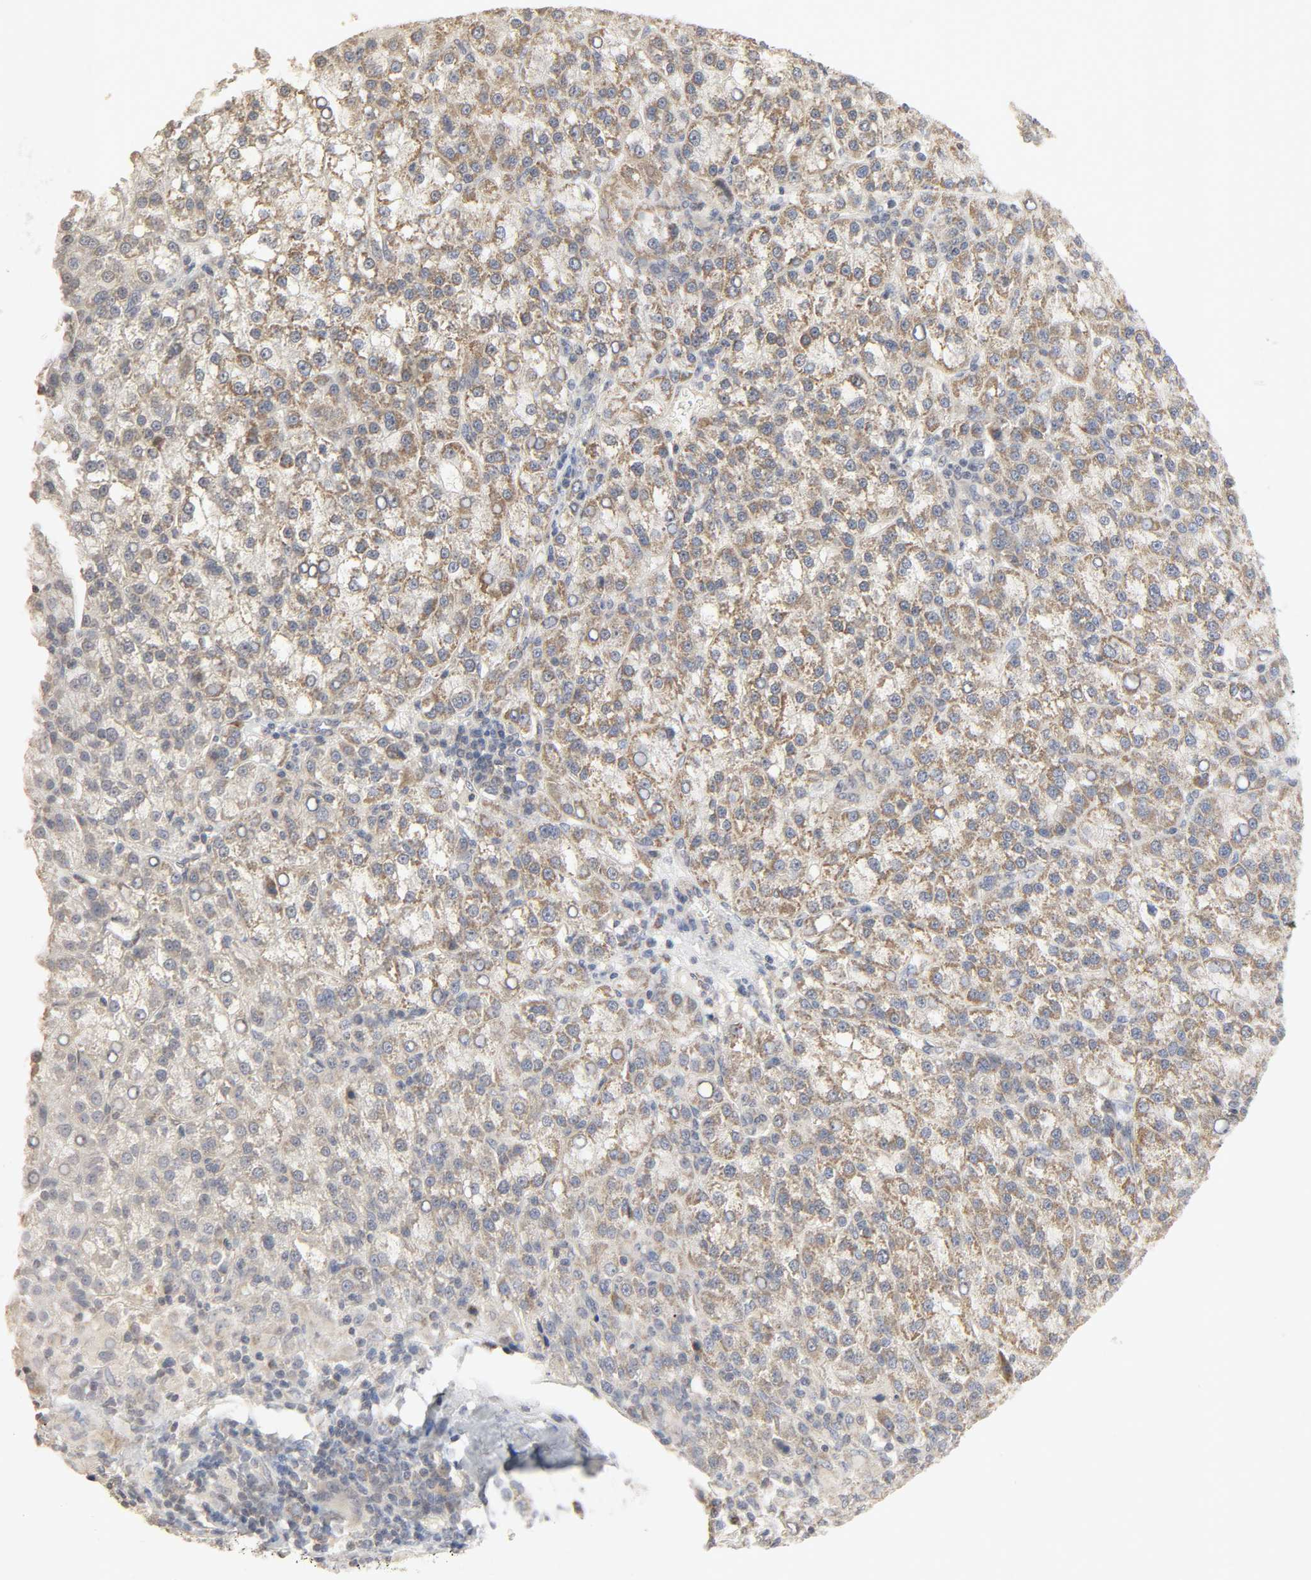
{"staining": {"intensity": "weak", "quantity": ">75%", "location": "cytoplasmic/membranous"}, "tissue": "liver cancer", "cell_type": "Tumor cells", "image_type": "cancer", "snomed": [{"axis": "morphology", "description": "Carcinoma, Hepatocellular, NOS"}, {"axis": "topography", "description": "Liver"}], "caption": "This histopathology image demonstrates IHC staining of liver cancer (hepatocellular carcinoma), with low weak cytoplasmic/membranous expression in about >75% of tumor cells.", "gene": "CLEC4E", "patient": {"sex": "female", "age": 58}}